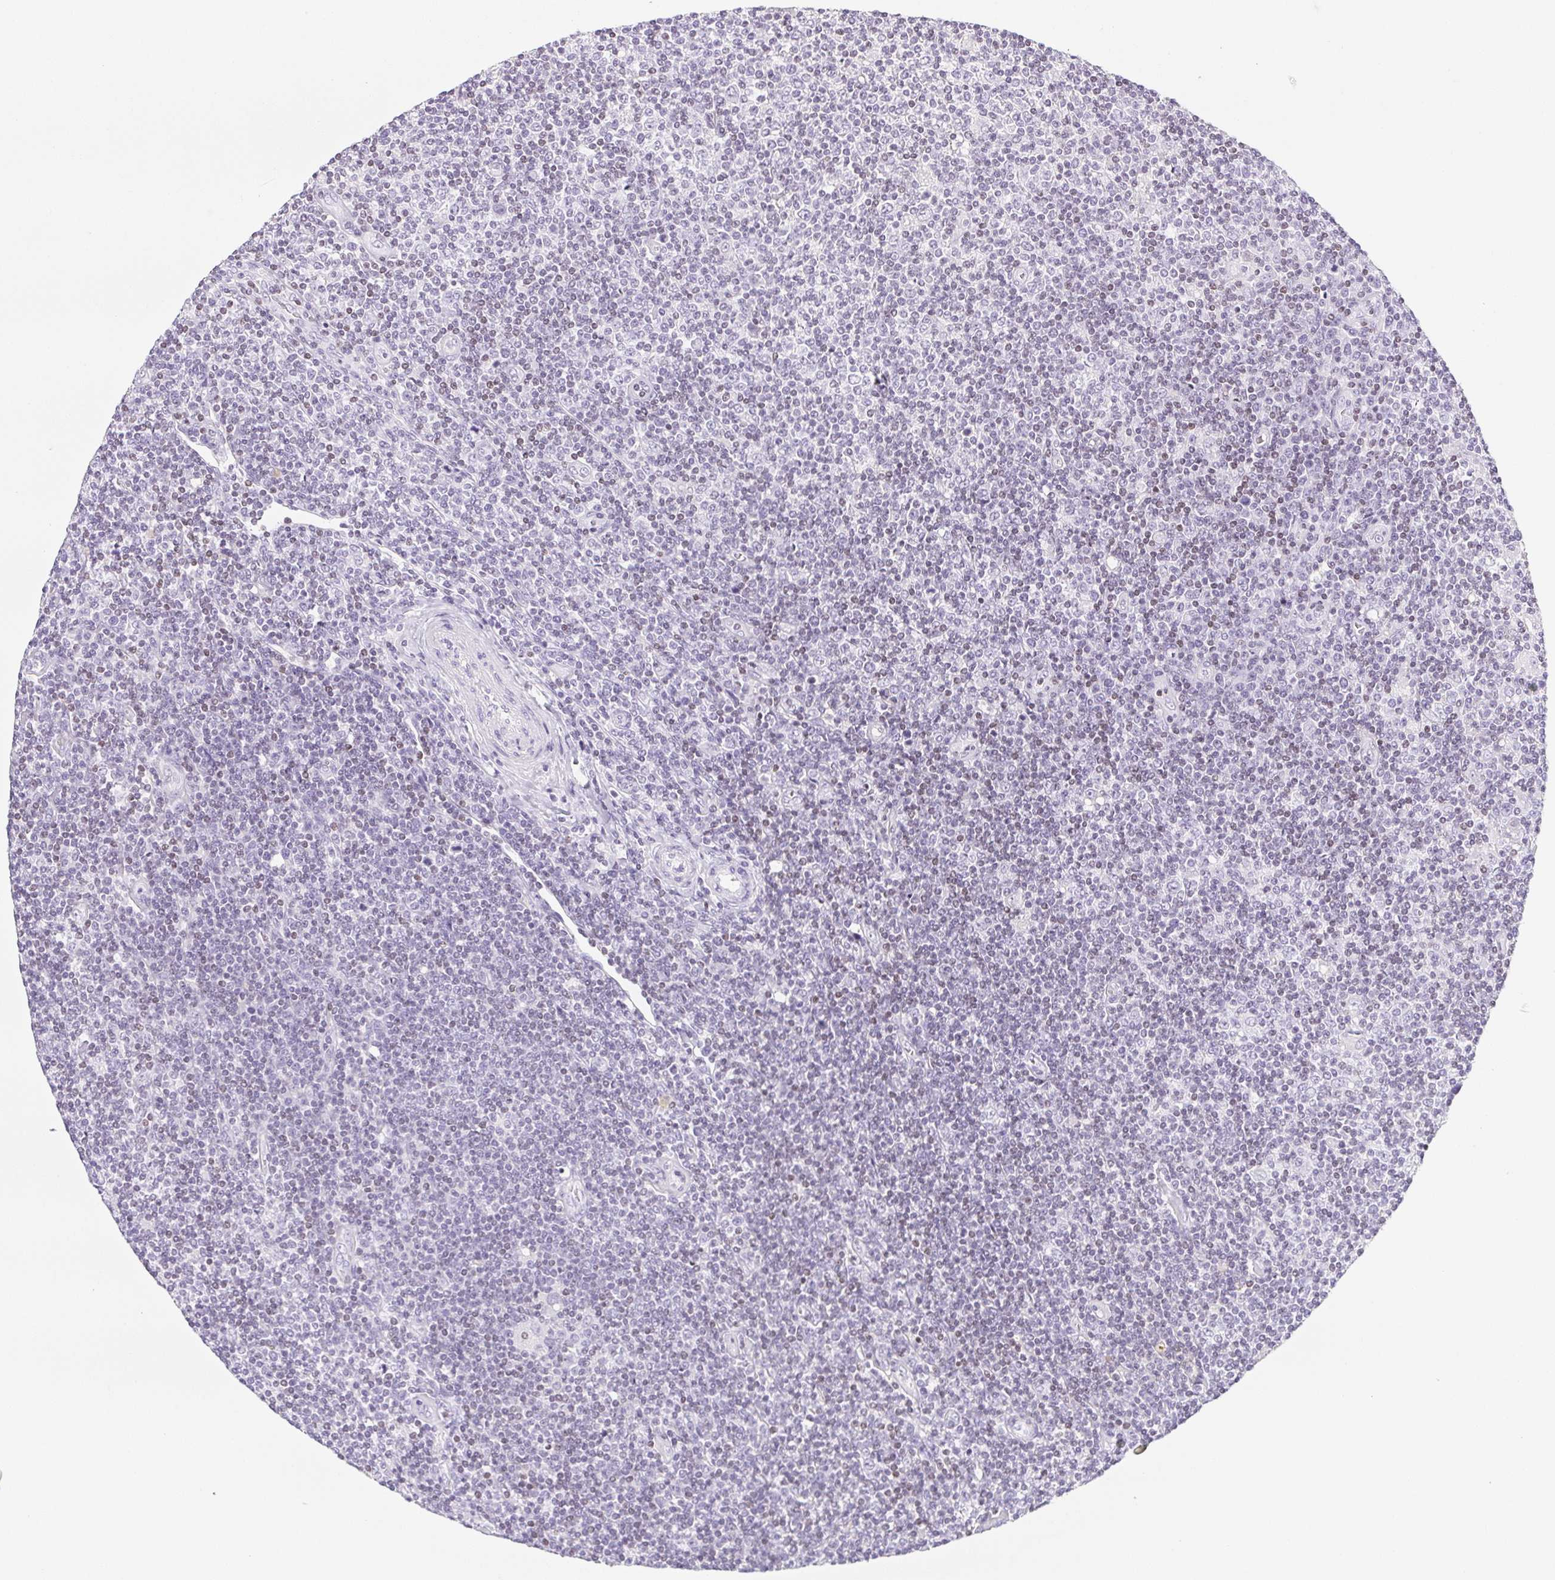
{"staining": {"intensity": "negative", "quantity": "none", "location": "none"}, "tissue": "lymphoma", "cell_type": "Tumor cells", "image_type": "cancer", "snomed": [{"axis": "morphology", "description": "Hodgkin's disease, NOS"}, {"axis": "topography", "description": "Lymph node"}], "caption": "DAB (3,3'-diaminobenzidine) immunohistochemical staining of lymphoma displays no significant positivity in tumor cells.", "gene": "BEND2", "patient": {"sex": "male", "age": 40}}